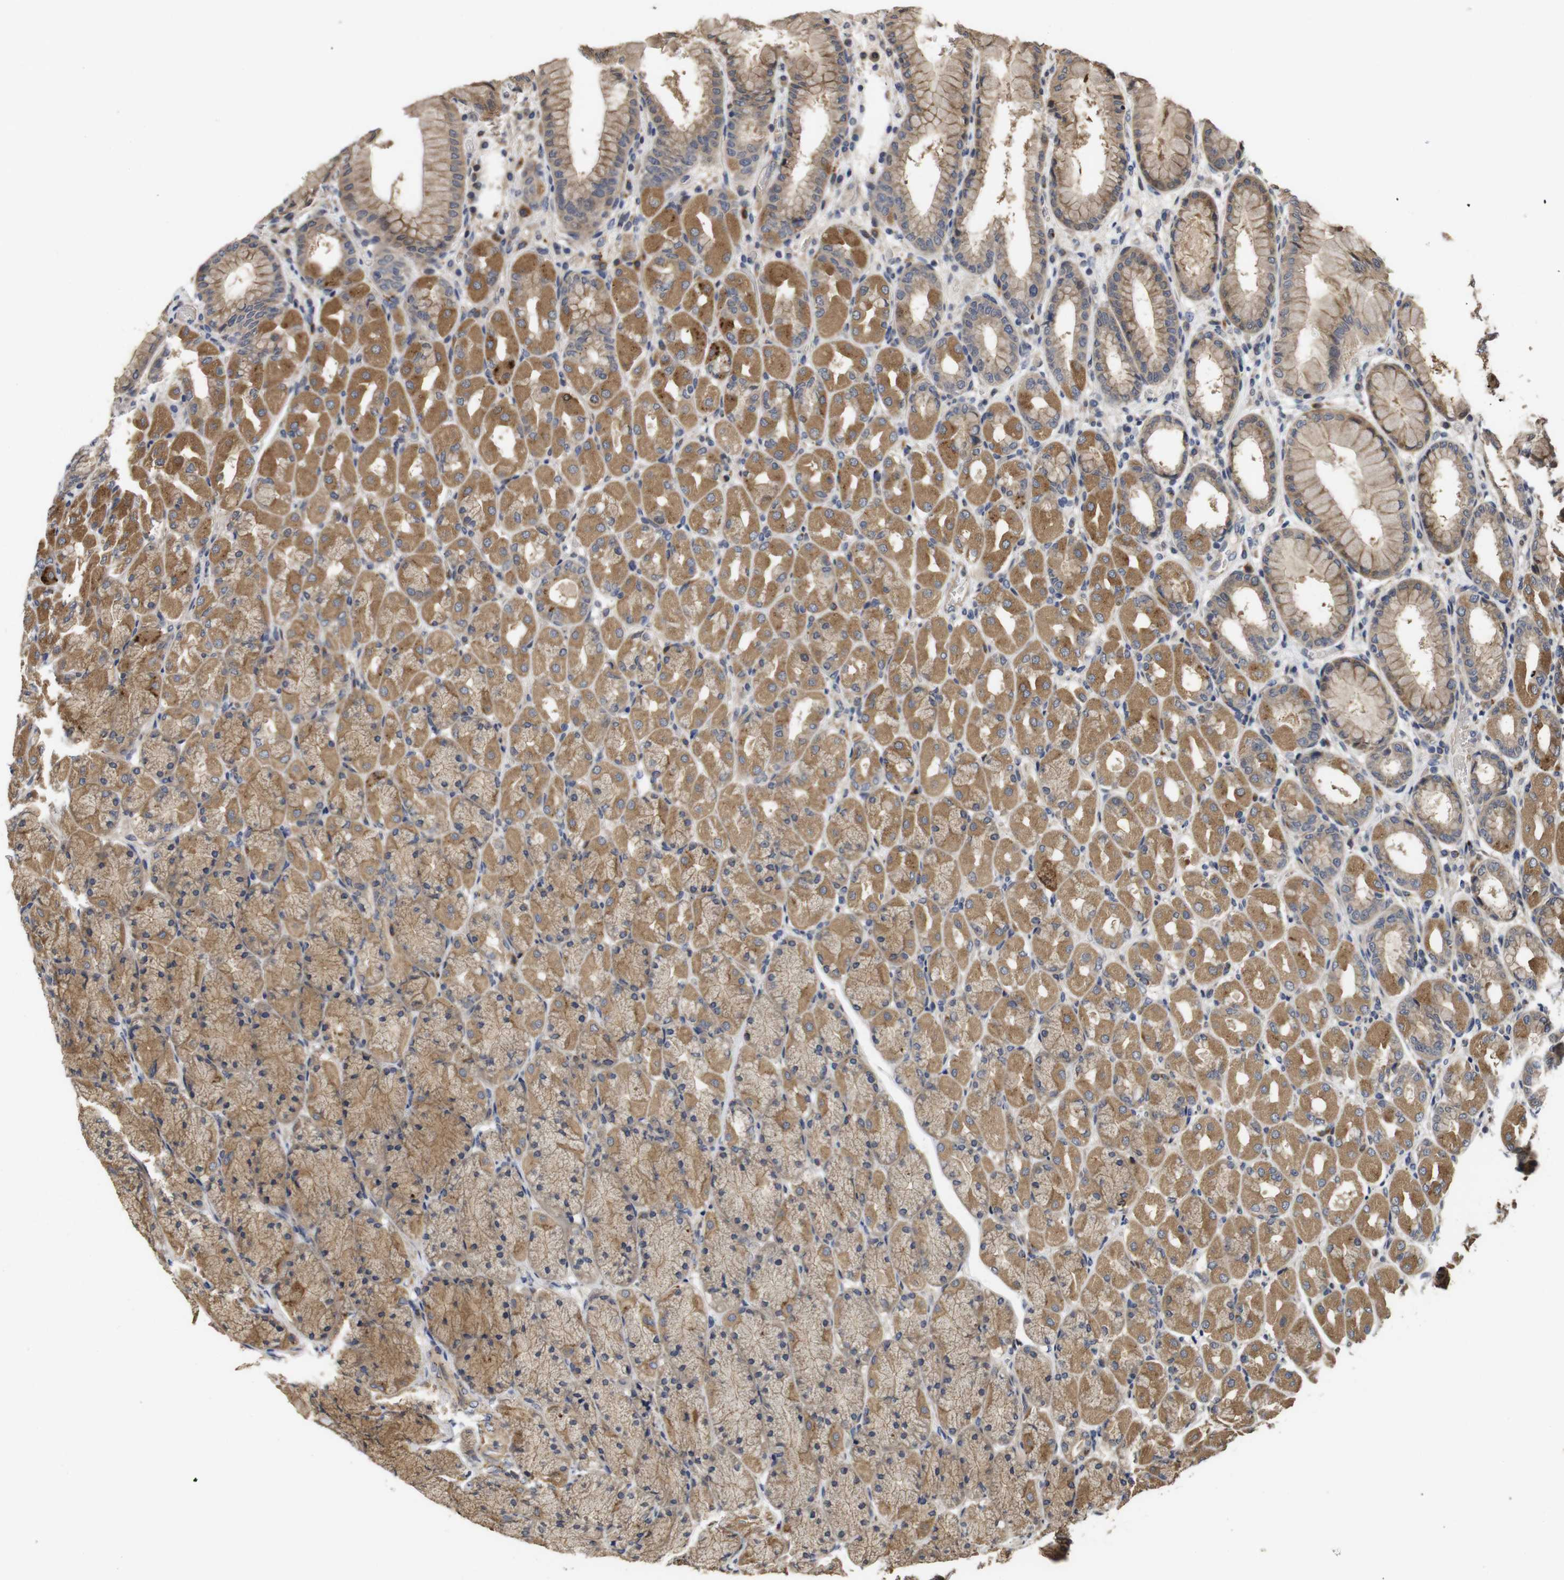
{"staining": {"intensity": "moderate", "quantity": ">75%", "location": "cytoplasmic/membranous"}, "tissue": "stomach", "cell_type": "Glandular cells", "image_type": "normal", "snomed": [{"axis": "morphology", "description": "Normal tissue, NOS"}, {"axis": "topography", "description": "Stomach, upper"}], "caption": "IHC (DAB (3,3'-diaminobenzidine)) staining of unremarkable human stomach reveals moderate cytoplasmic/membranous protein staining in about >75% of glandular cells.", "gene": "PTPN14", "patient": {"sex": "female", "age": 56}}